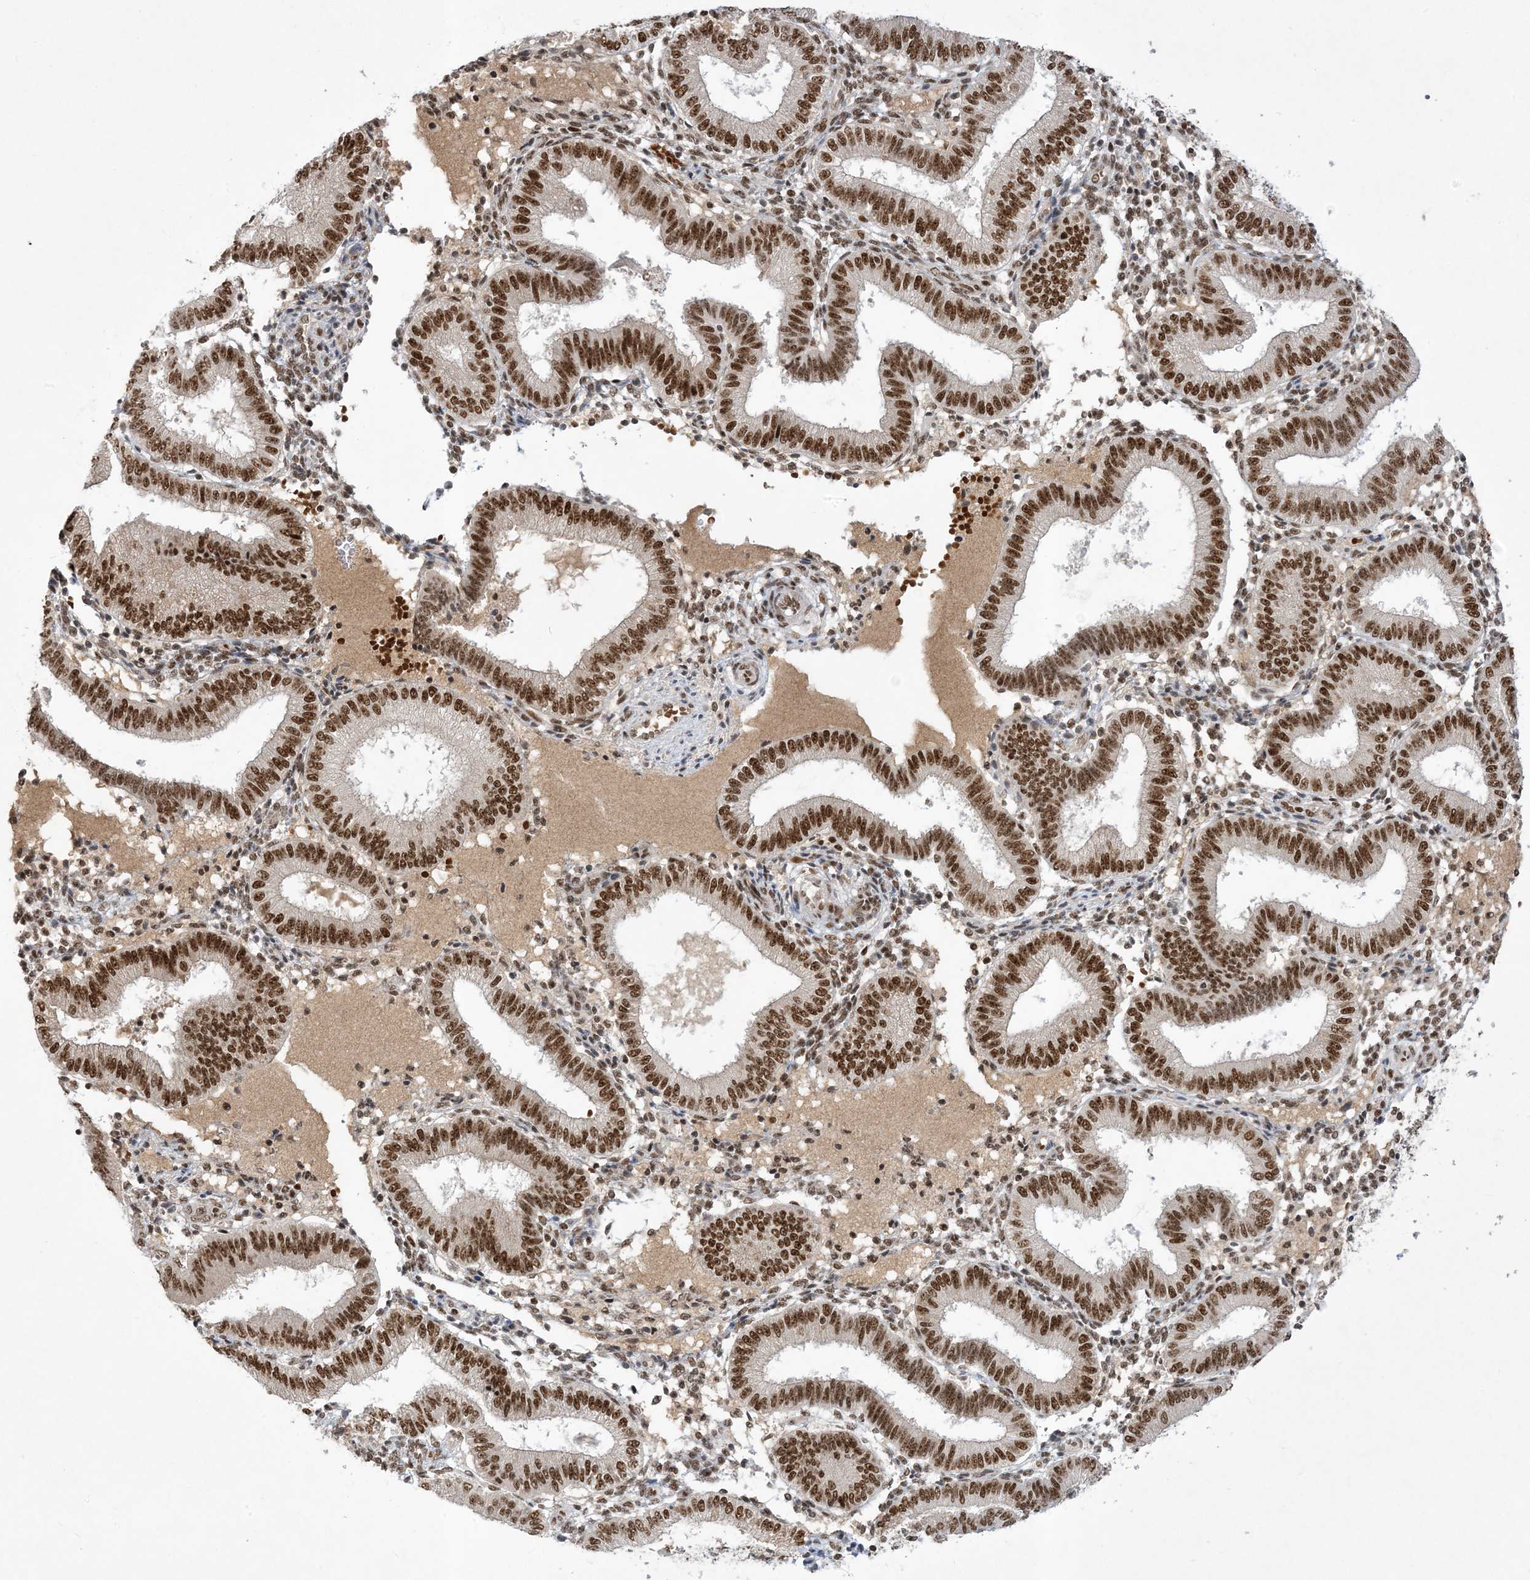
{"staining": {"intensity": "moderate", "quantity": ">75%", "location": "nuclear"}, "tissue": "endometrium", "cell_type": "Cells in endometrial stroma", "image_type": "normal", "snomed": [{"axis": "morphology", "description": "Normal tissue, NOS"}, {"axis": "topography", "description": "Endometrium"}], "caption": "Moderate nuclear staining for a protein is appreciated in about >75% of cells in endometrial stroma of normal endometrium using immunohistochemistry.", "gene": "PPIL2", "patient": {"sex": "female", "age": 39}}